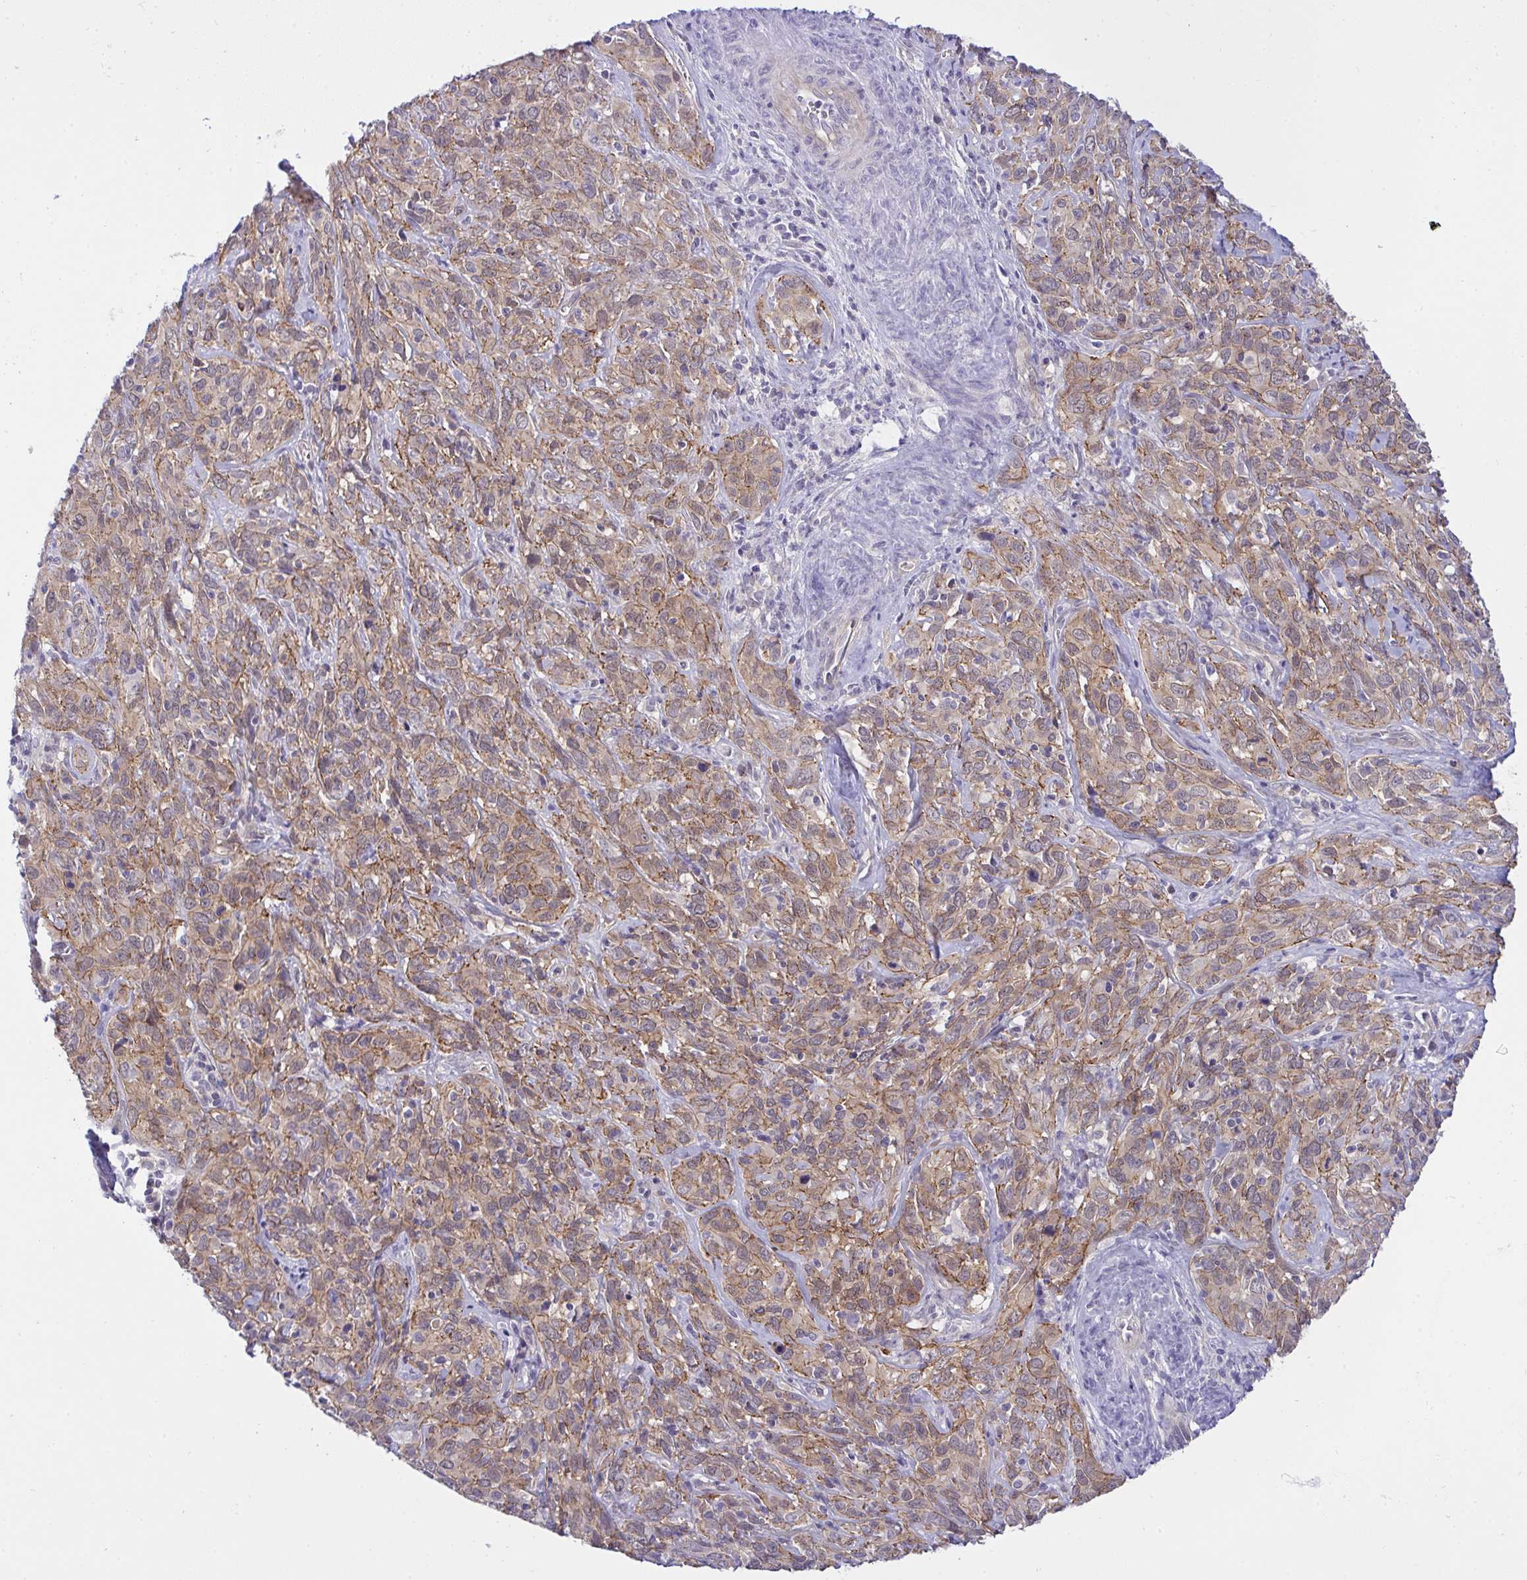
{"staining": {"intensity": "moderate", "quantity": ">75%", "location": "cytoplasmic/membranous"}, "tissue": "cervical cancer", "cell_type": "Tumor cells", "image_type": "cancer", "snomed": [{"axis": "morphology", "description": "Normal tissue, NOS"}, {"axis": "morphology", "description": "Squamous cell carcinoma, NOS"}, {"axis": "topography", "description": "Cervix"}], "caption": "This micrograph demonstrates IHC staining of squamous cell carcinoma (cervical), with medium moderate cytoplasmic/membranous expression in approximately >75% of tumor cells.", "gene": "HOXD12", "patient": {"sex": "female", "age": 51}}